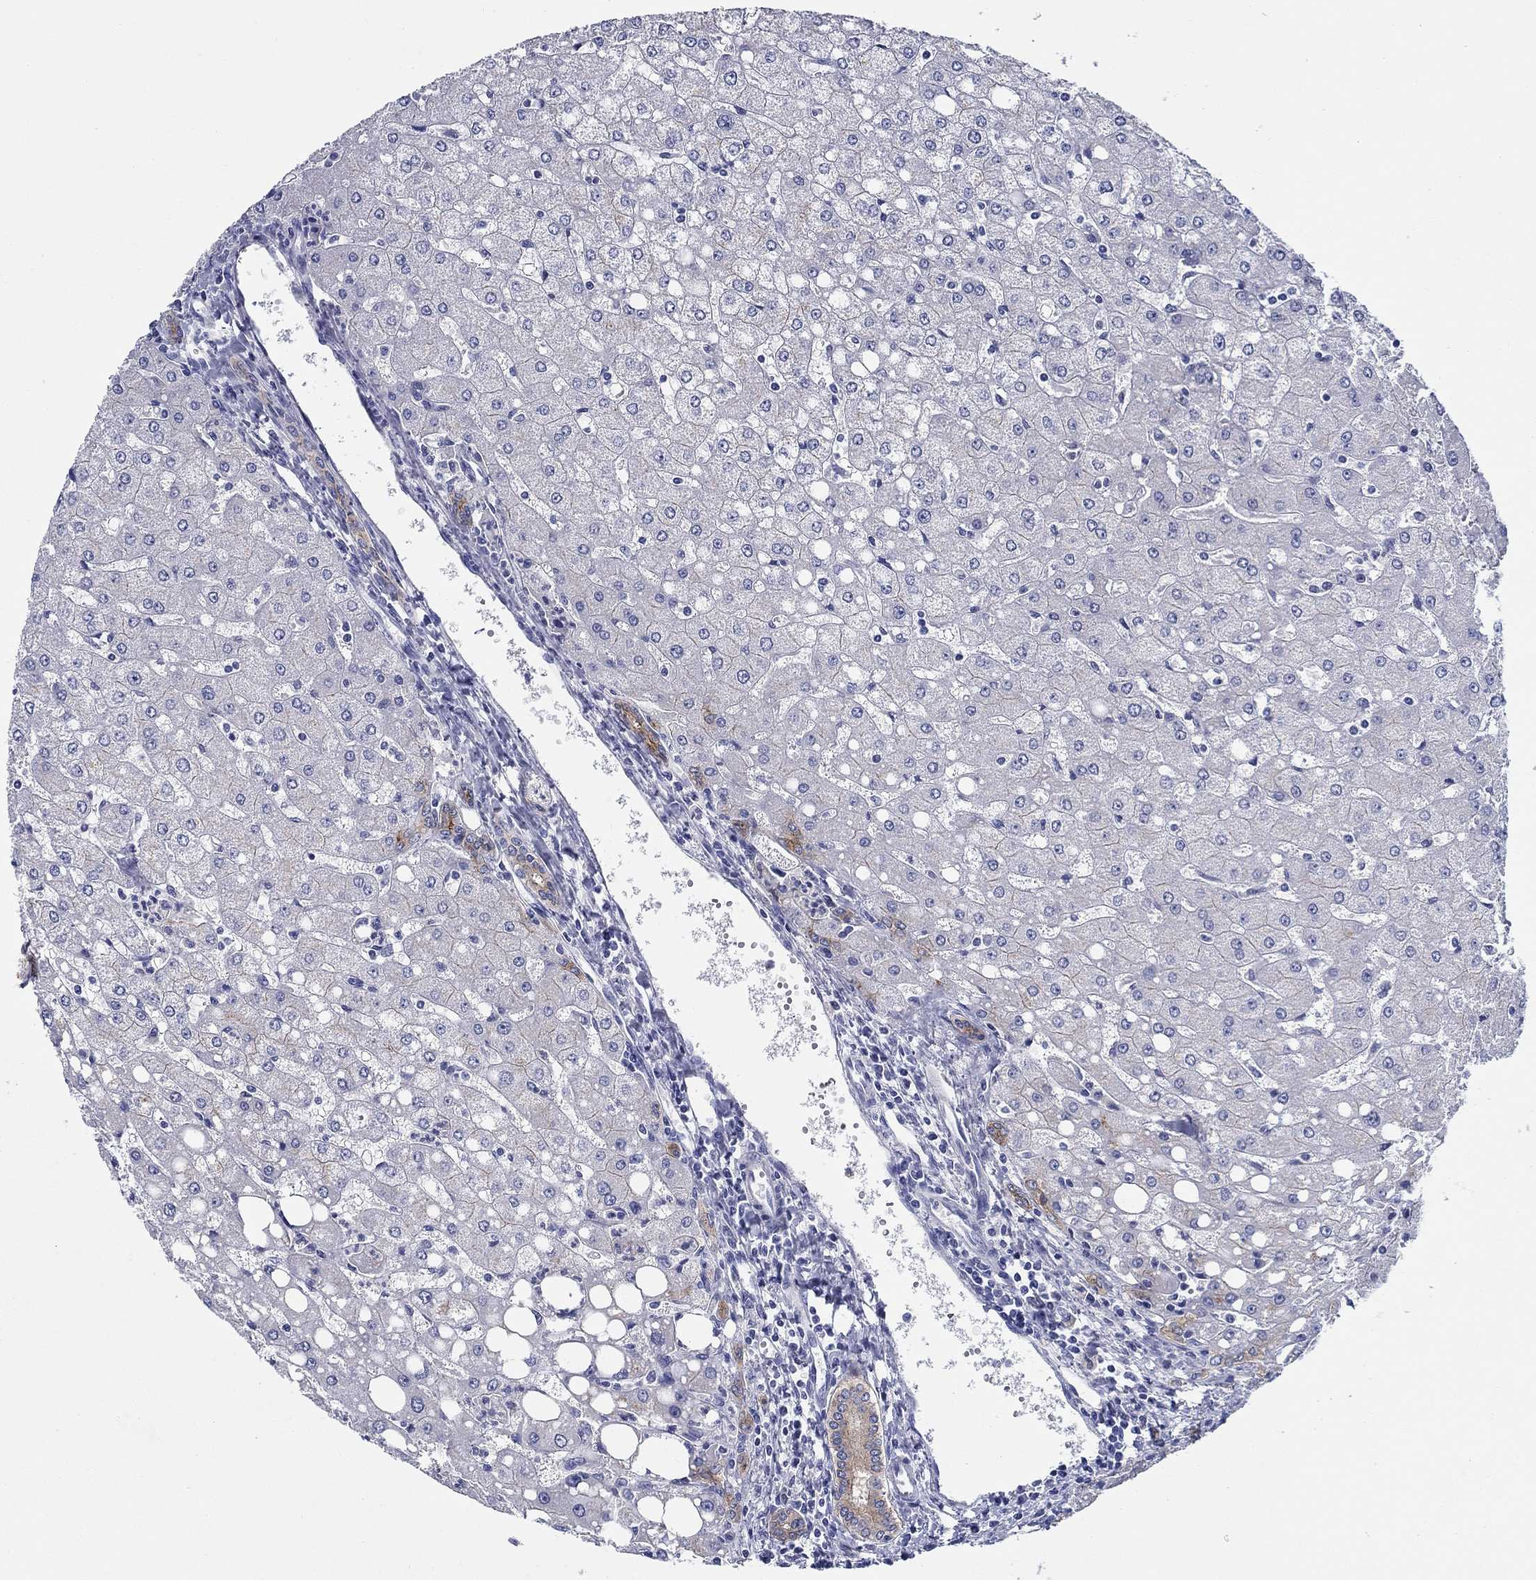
{"staining": {"intensity": "negative", "quantity": "none", "location": "none"}, "tissue": "liver", "cell_type": "Cholangiocytes", "image_type": "normal", "snomed": [{"axis": "morphology", "description": "Normal tissue, NOS"}, {"axis": "topography", "description": "Liver"}], "caption": "A high-resolution histopathology image shows immunohistochemistry (IHC) staining of benign liver, which shows no significant positivity in cholangiocytes. Nuclei are stained in blue.", "gene": "RAP1GAP", "patient": {"sex": "female", "age": 53}}